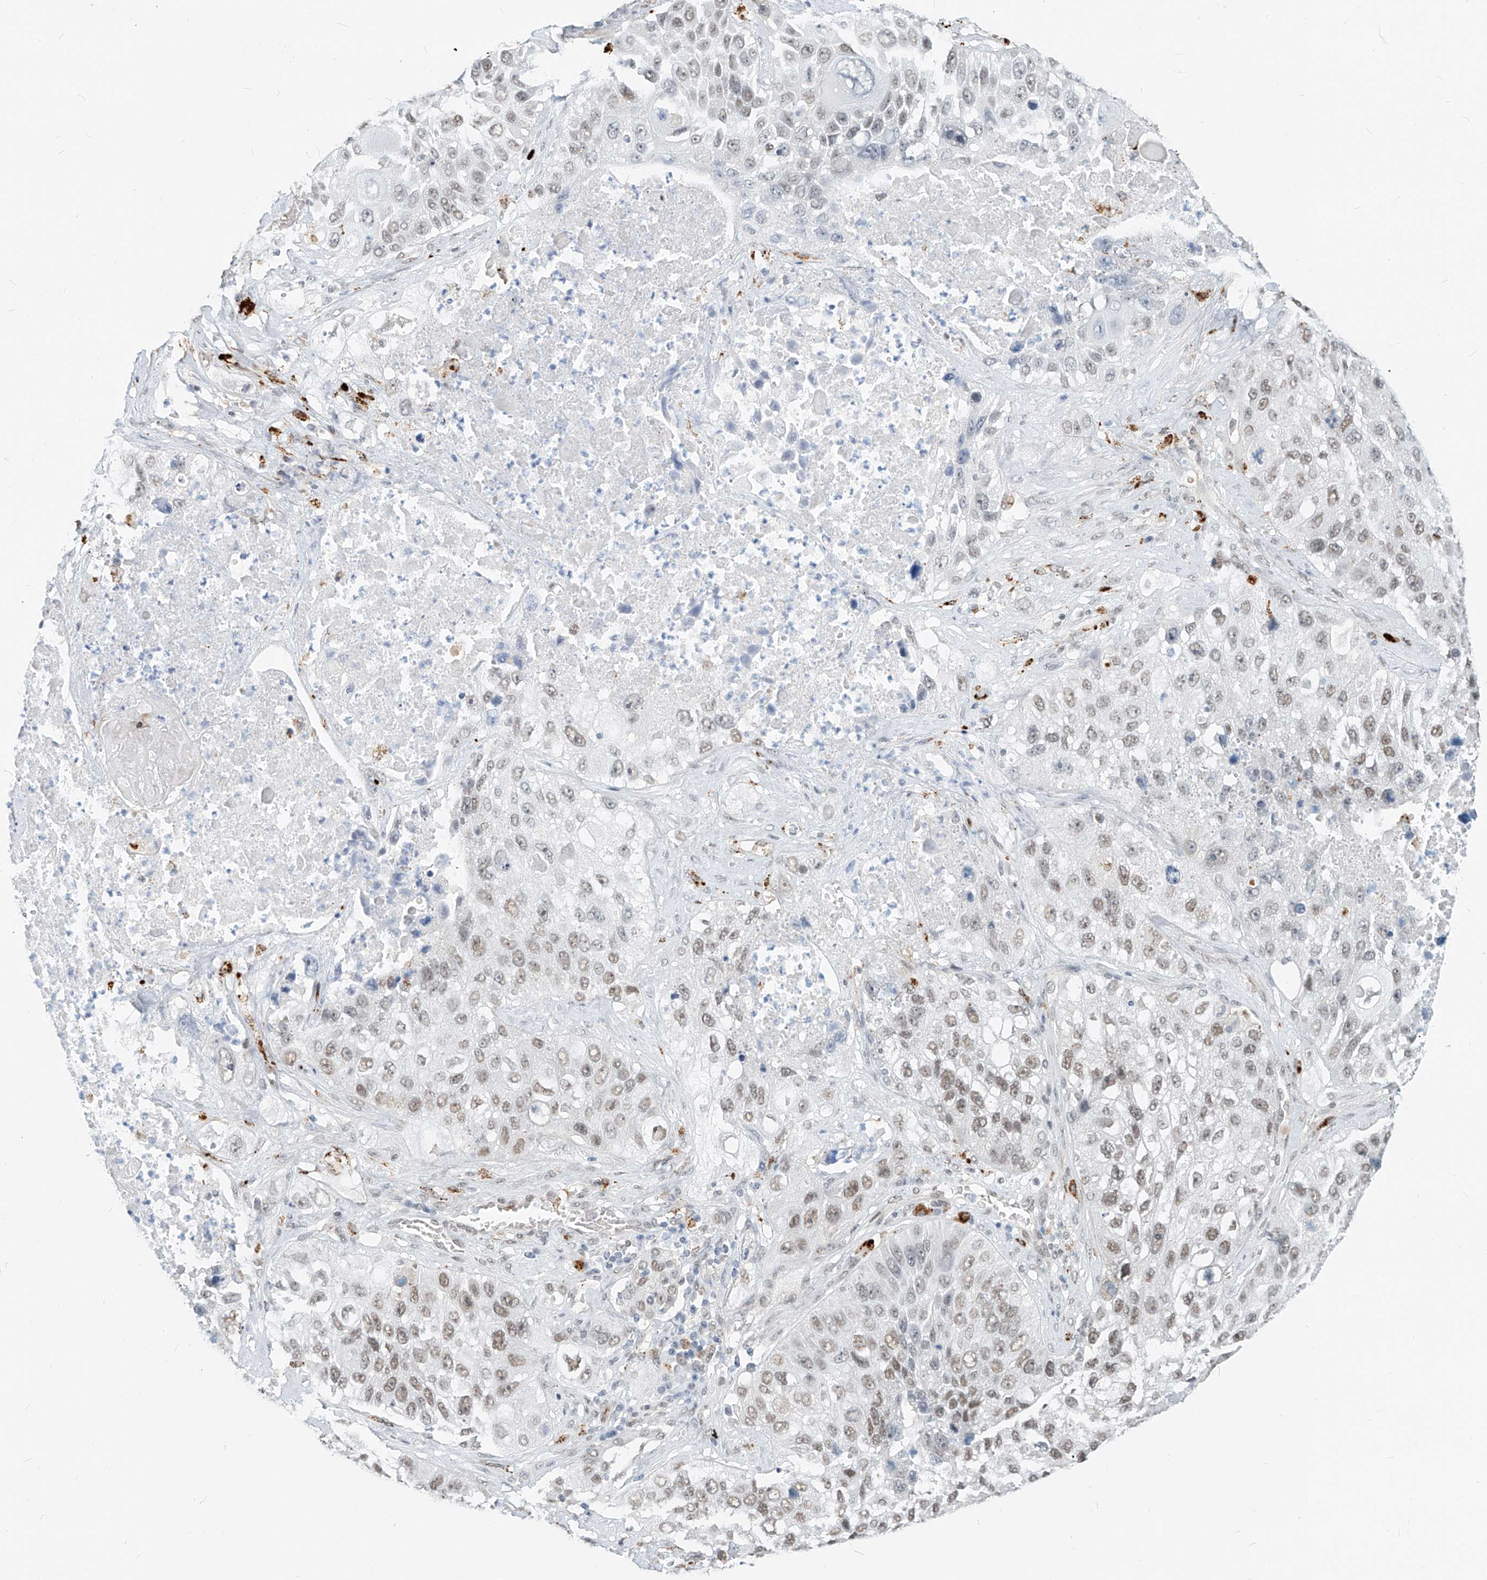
{"staining": {"intensity": "weak", "quantity": ">75%", "location": "nuclear"}, "tissue": "lung cancer", "cell_type": "Tumor cells", "image_type": "cancer", "snomed": [{"axis": "morphology", "description": "Squamous cell carcinoma, NOS"}, {"axis": "topography", "description": "Lung"}], "caption": "Lung squamous cell carcinoma tissue reveals weak nuclear positivity in about >75% of tumor cells, visualized by immunohistochemistry.", "gene": "SASH1", "patient": {"sex": "male", "age": 61}}